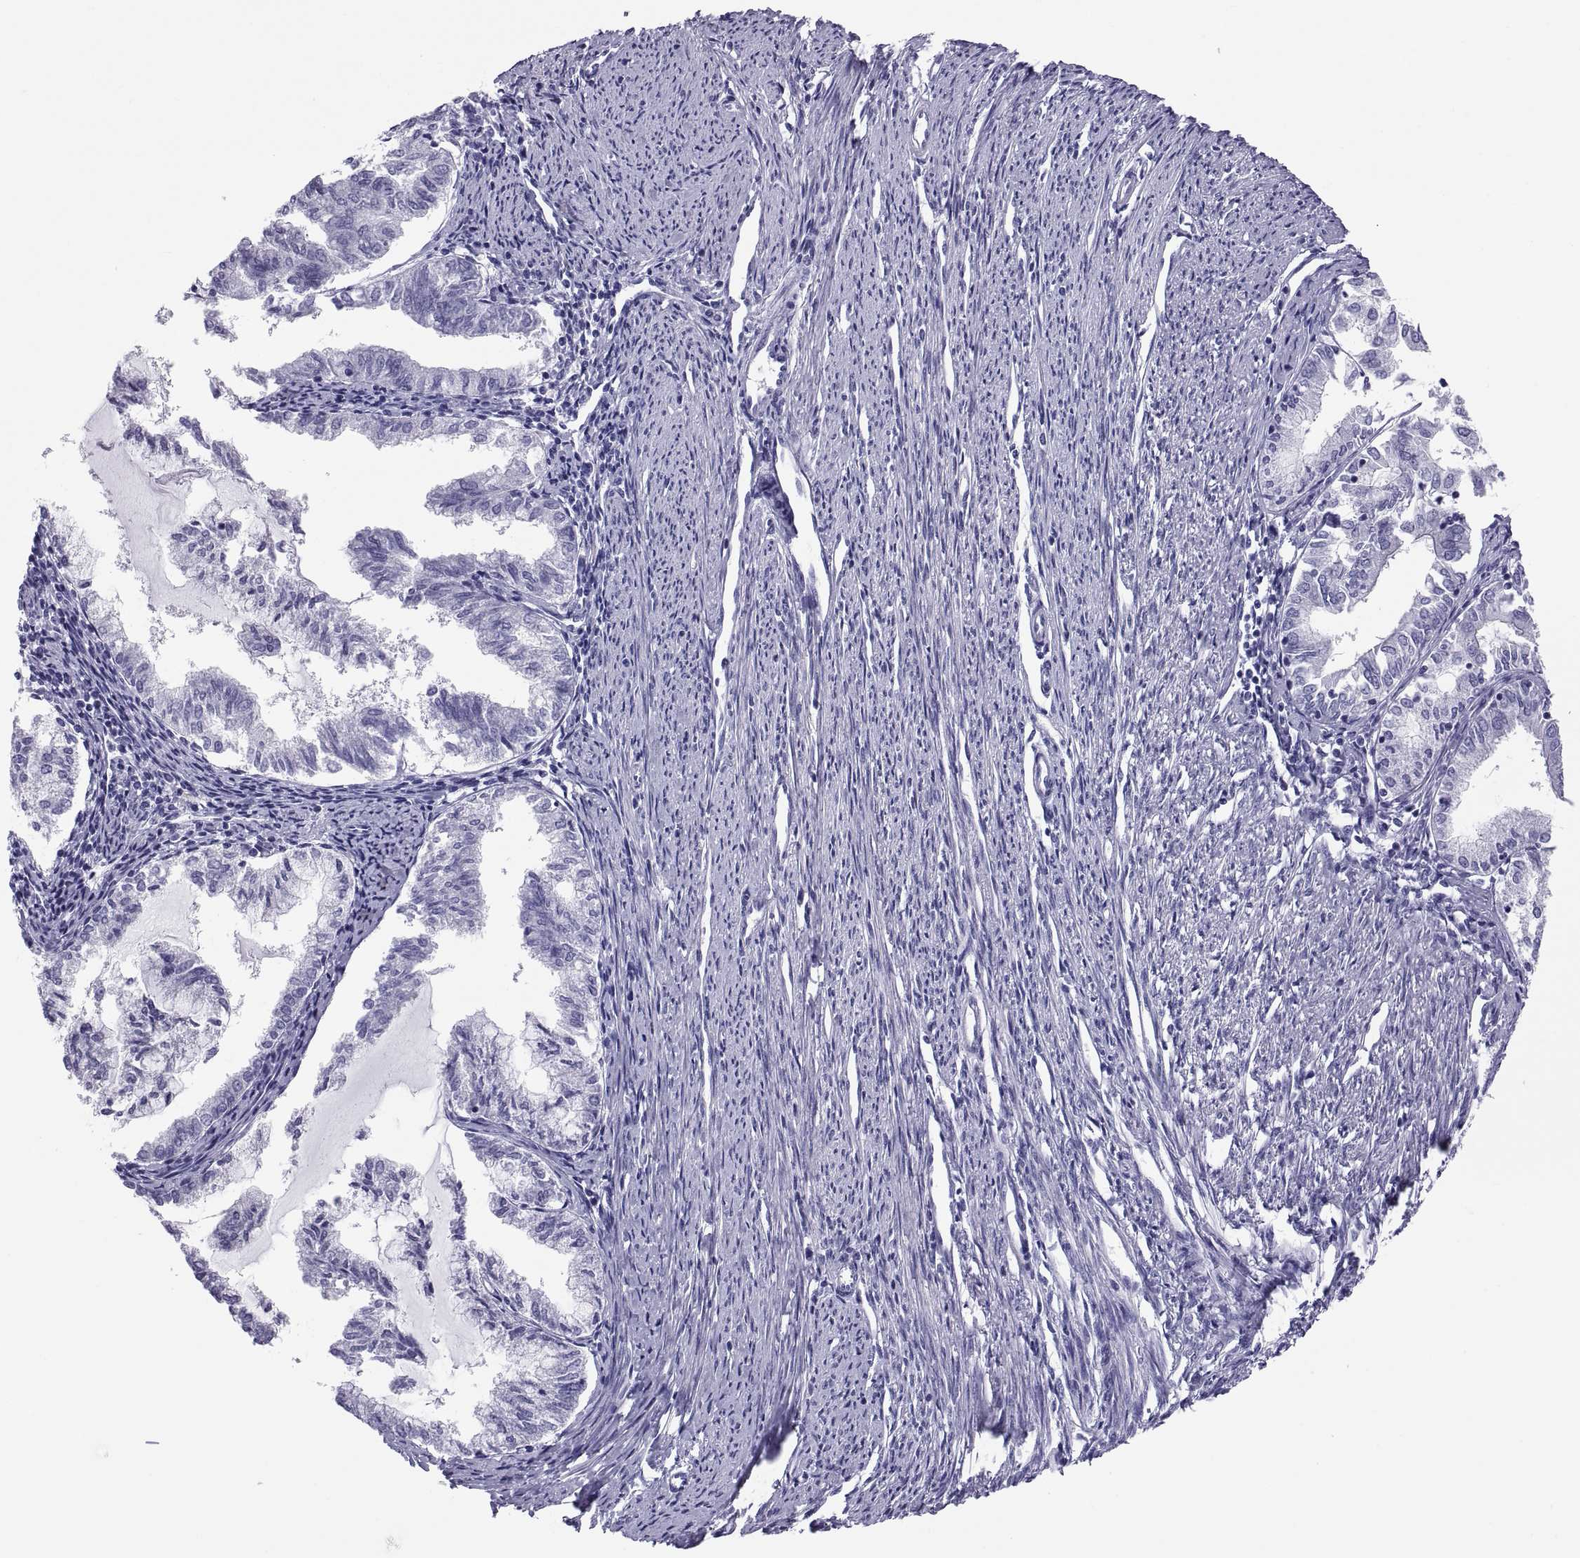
{"staining": {"intensity": "negative", "quantity": "none", "location": "none"}, "tissue": "endometrial cancer", "cell_type": "Tumor cells", "image_type": "cancer", "snomed": [{"axis": "morphology", "description": "Adenocarcinoma, NOS"}, {"axis": "topography", "description": "Endometrium"}], "caption": "Tumor cells show no significant protein expression in endometrial cancer (adenocarcinoma). (Brightfield microscopy of DAB (3,3'-diaminobenzidine) immunohistochemistry at high magnification).", "gene": "RNASE12", "patient": {"sex": "female", "age": 79}}